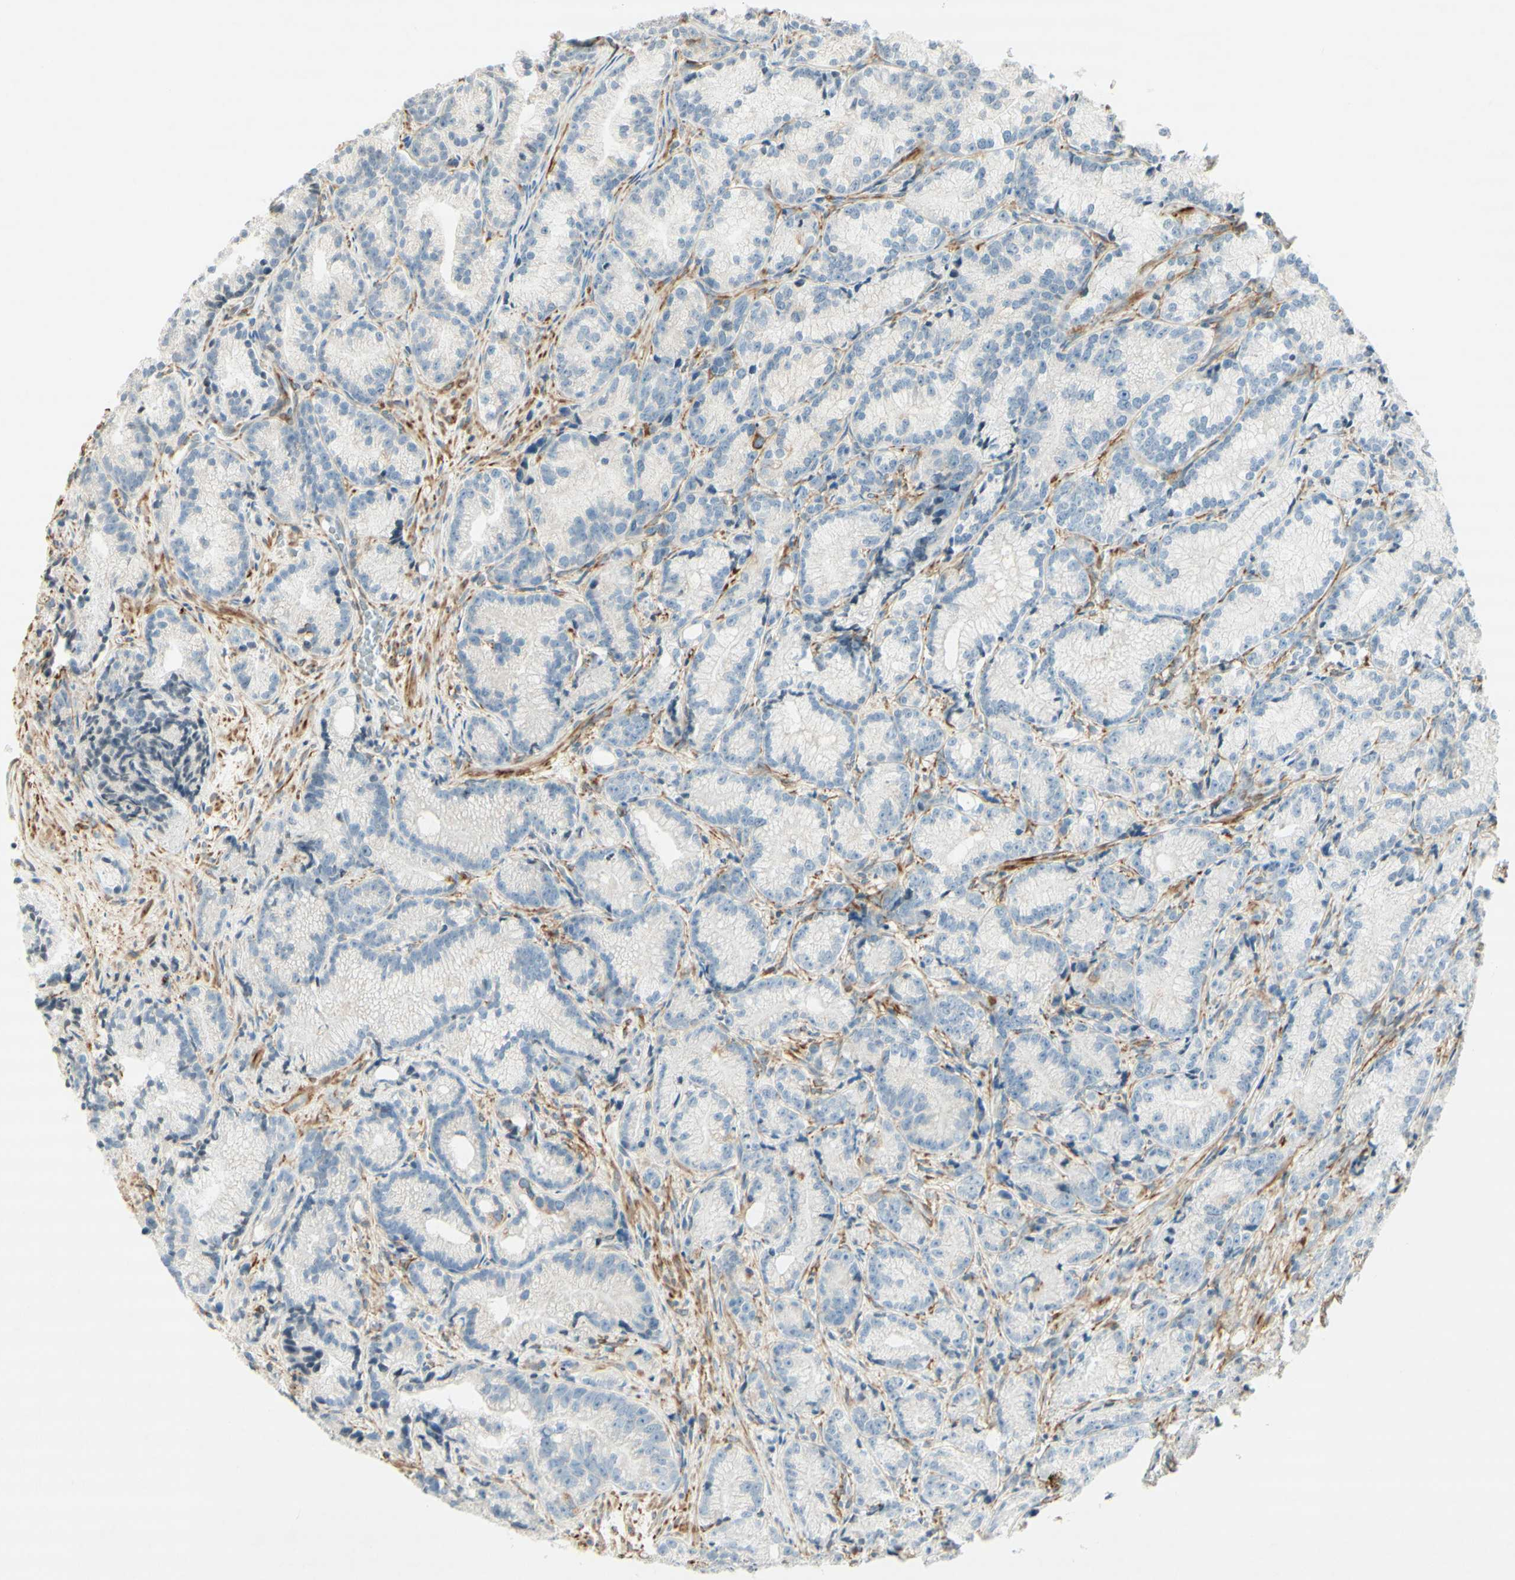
{"staining": {"intensity": "negative", "quantity": "none", "location": "none"}, "tissue": "prostate cancer", "cell_type": "Tumor cells", "image_type": "cancer", "snomed": [{"axis": "morphology", "description": "Adenocarcinoma, Low grade"}, {"axis": "topography", "description": "Prostate"}], "caption": "An IHC photomicrograph of prostate cancer is shown. There is no staining in tumor cells of prostate cancer.", "gene": "MAP1B", "patient": {"sex": "male", "age": 89}}